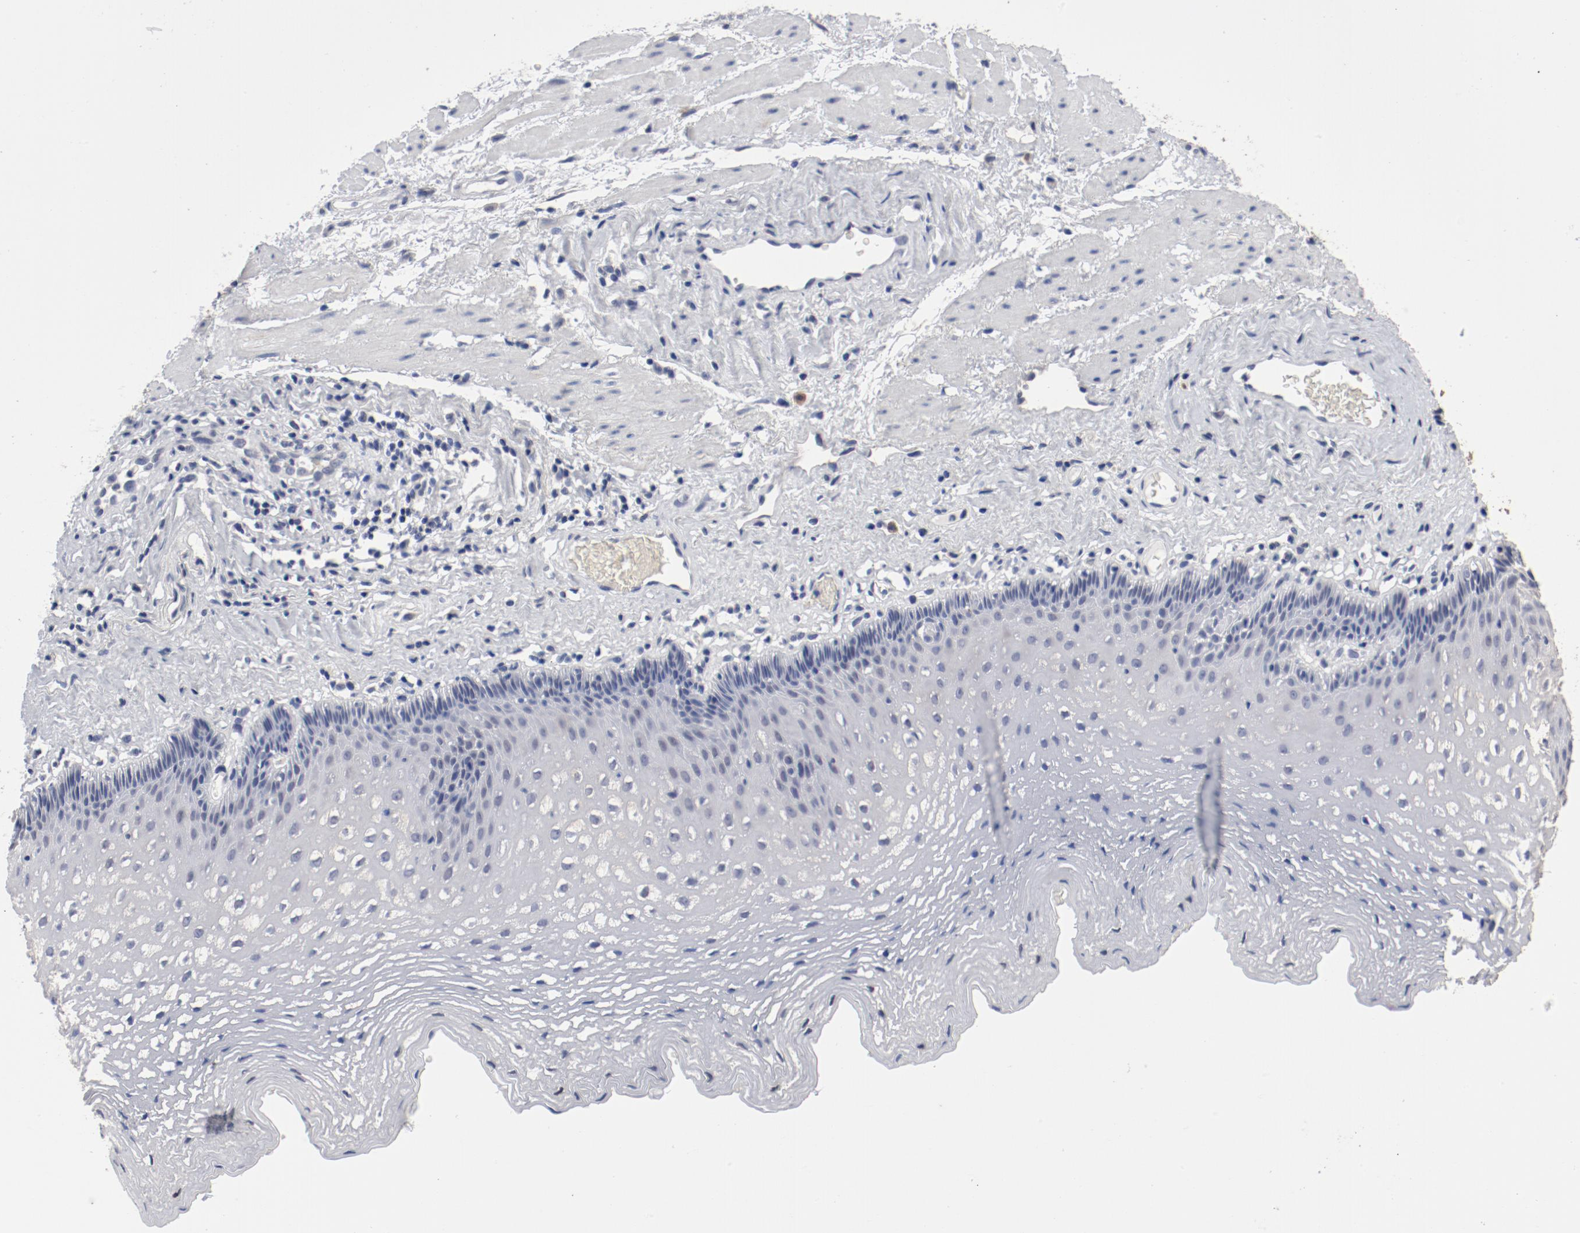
{"staining": {"intensity": "negative", "quantity": "none", "location": "none"}, "tissue": "esophagus", "cell_type": "Squamous epithelial cells", "image_type": "normal", "snomed": [{"axis": "morphology", "description": "Normal tissue, NOS"}, {"axis": "topography", "description": "Esophagus"}], "caption": "Esophagus stained for a protein using immunohistochemistry (IHC) exhibits no positivity squamous epithelial cells.", "gene": "ANKLE2", "patient": {"sex": "female", "age": 70}}